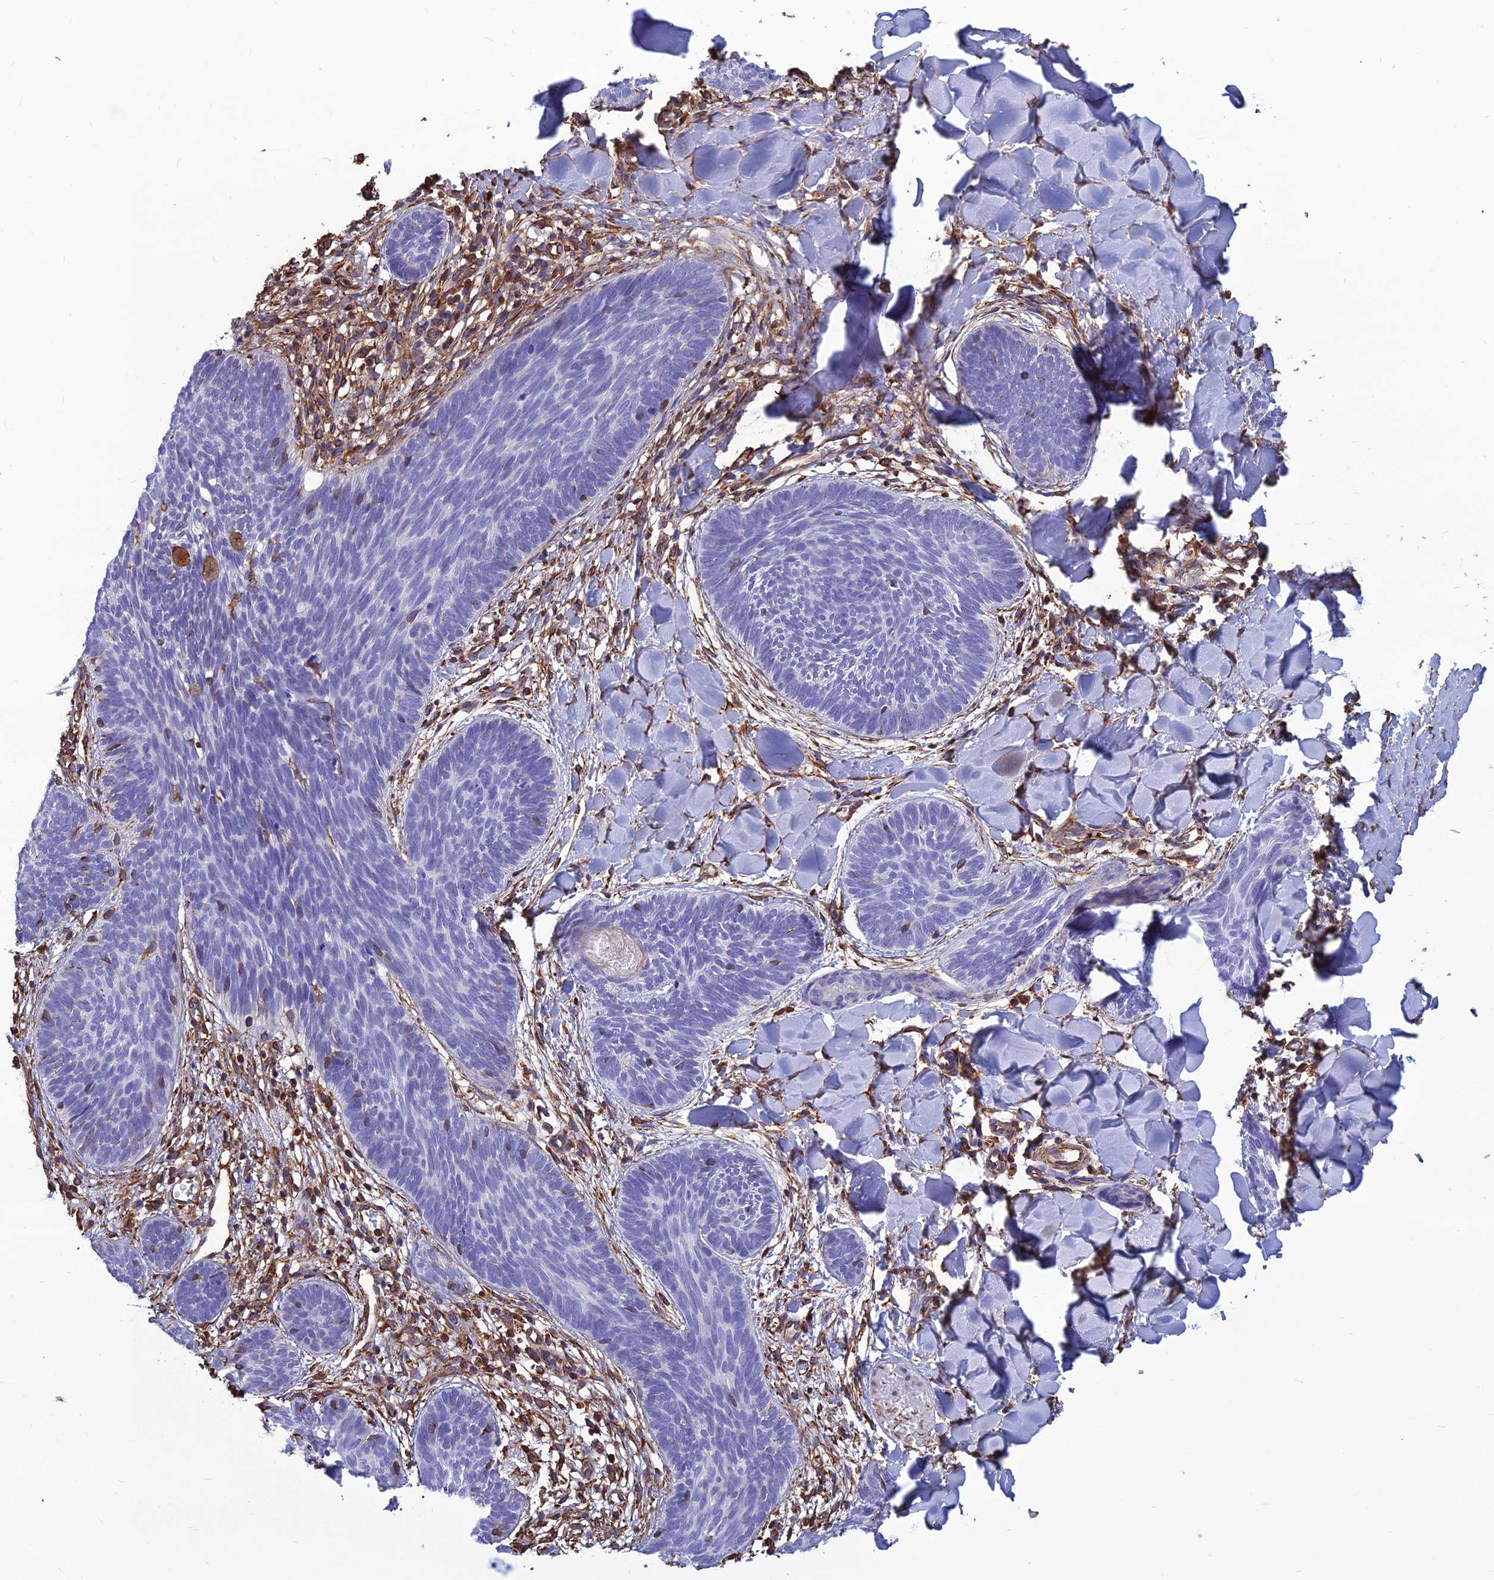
{"staining": {"intensity": "negative", "quantity": "none", "location": "none"}, "tissue": "skin cancer", "cell_type": "Tumor cells", "image_type": "cancer", "snomed": [{"axis": "morphology", "description": "Basal cell carcinoma"}, {"axis": "topography", "description": "Skin"}], "caption": "Tumor cells show no significant protein expression in skin cancer.", "gene": "PSMD11", "patient": {"sex": "female", "age": 81}}